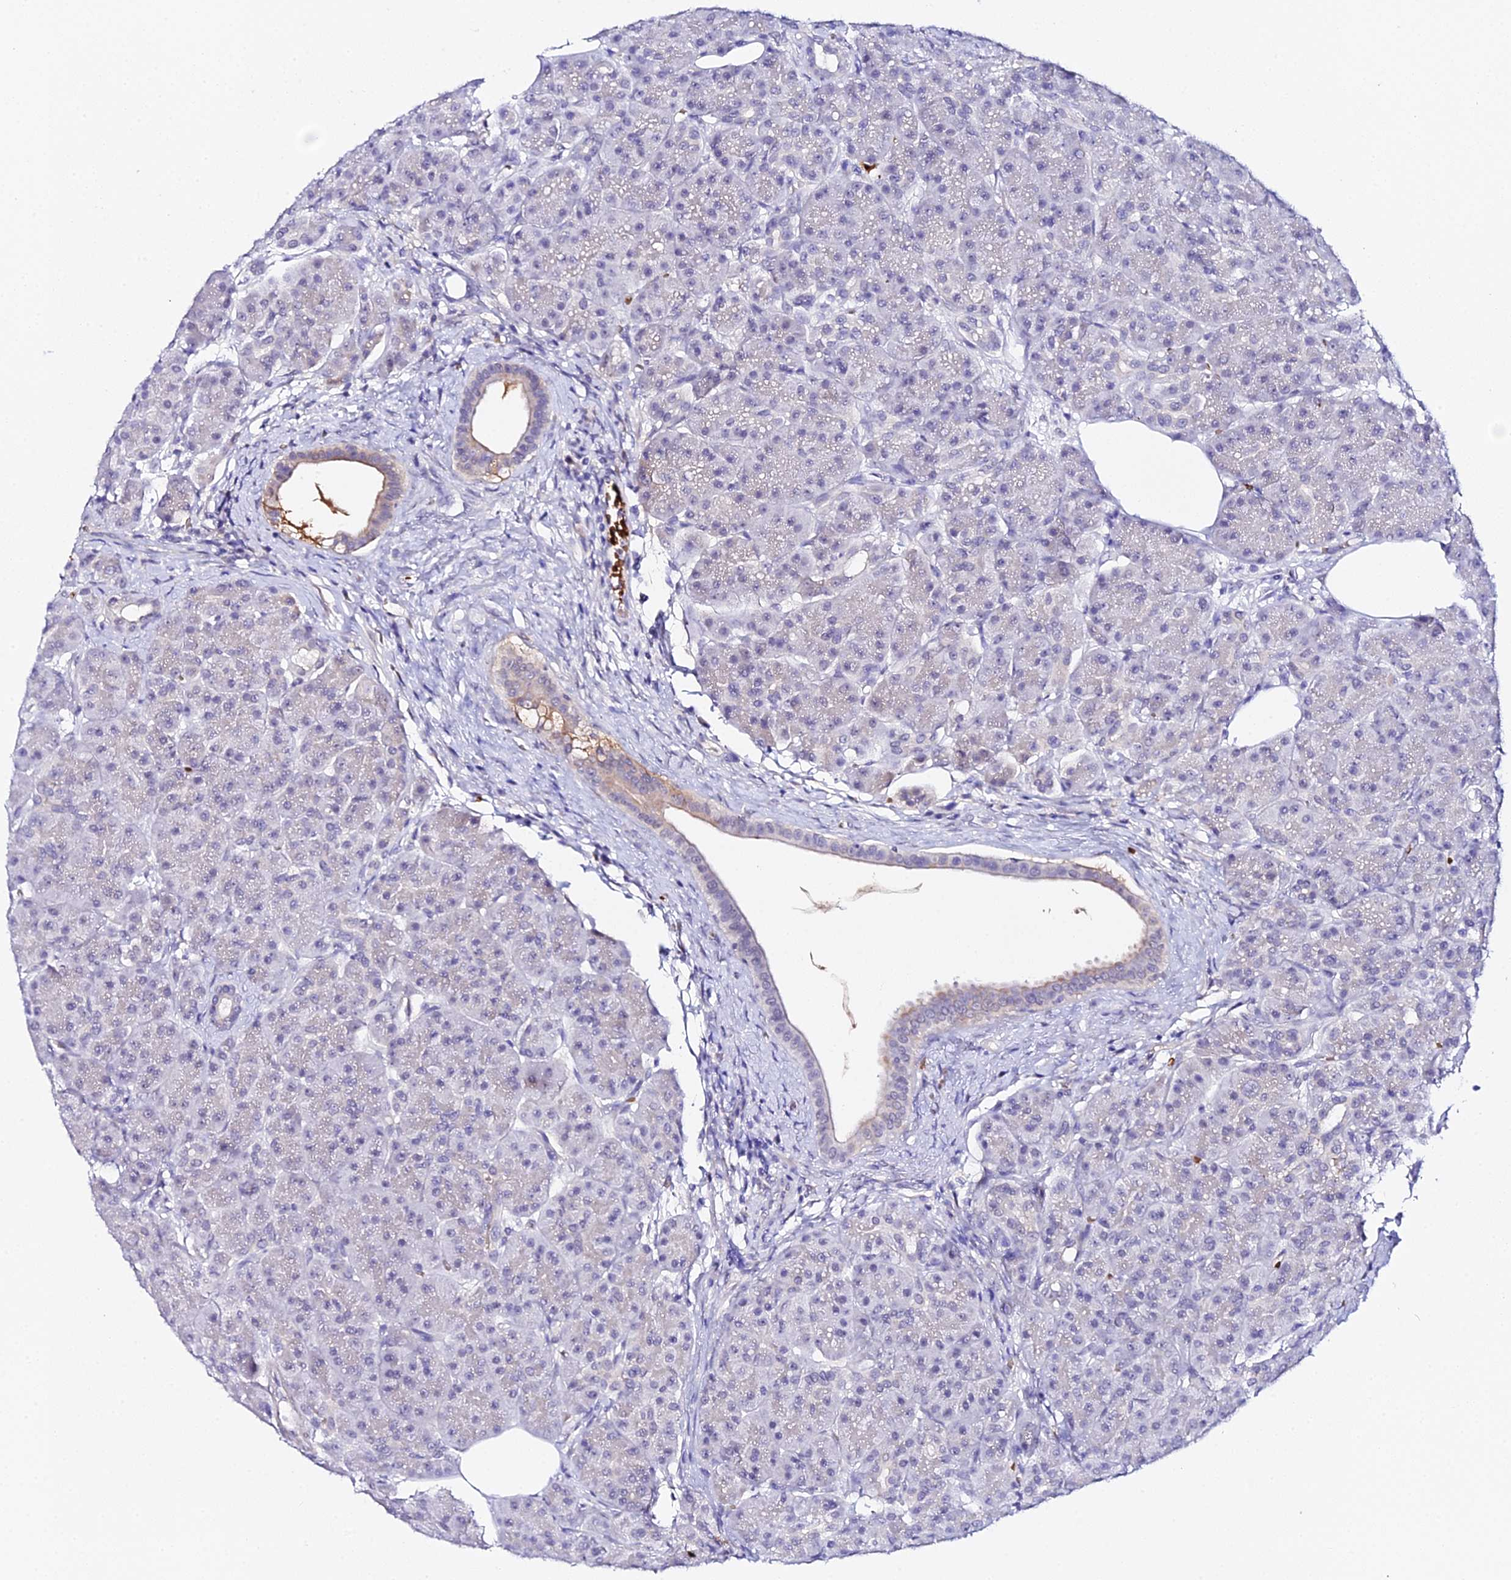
{"staining": {"intensity": "weak", "quantity": "<25%", "location": "cytoplasmic/membranous"}, "tissue": "pancreas", "cell_type": "Exocrine glandular cells", "image_type": "normal", "snomed": [{"axis": "morphology", "description": "Normal tissue, NOS"}, {"axis": "topography", "description": "Pancreas"}], "caption": "IHC histopathology image of unremarkable pancreas: human pancreas stained with DAB reveals no significant protein expression in exocrine glandular cells. (Immunohistochemistry, brightfield microscopy, high magnification).", "gene": "CFAP45", "patient": {"sex": "male", "age": 63}}